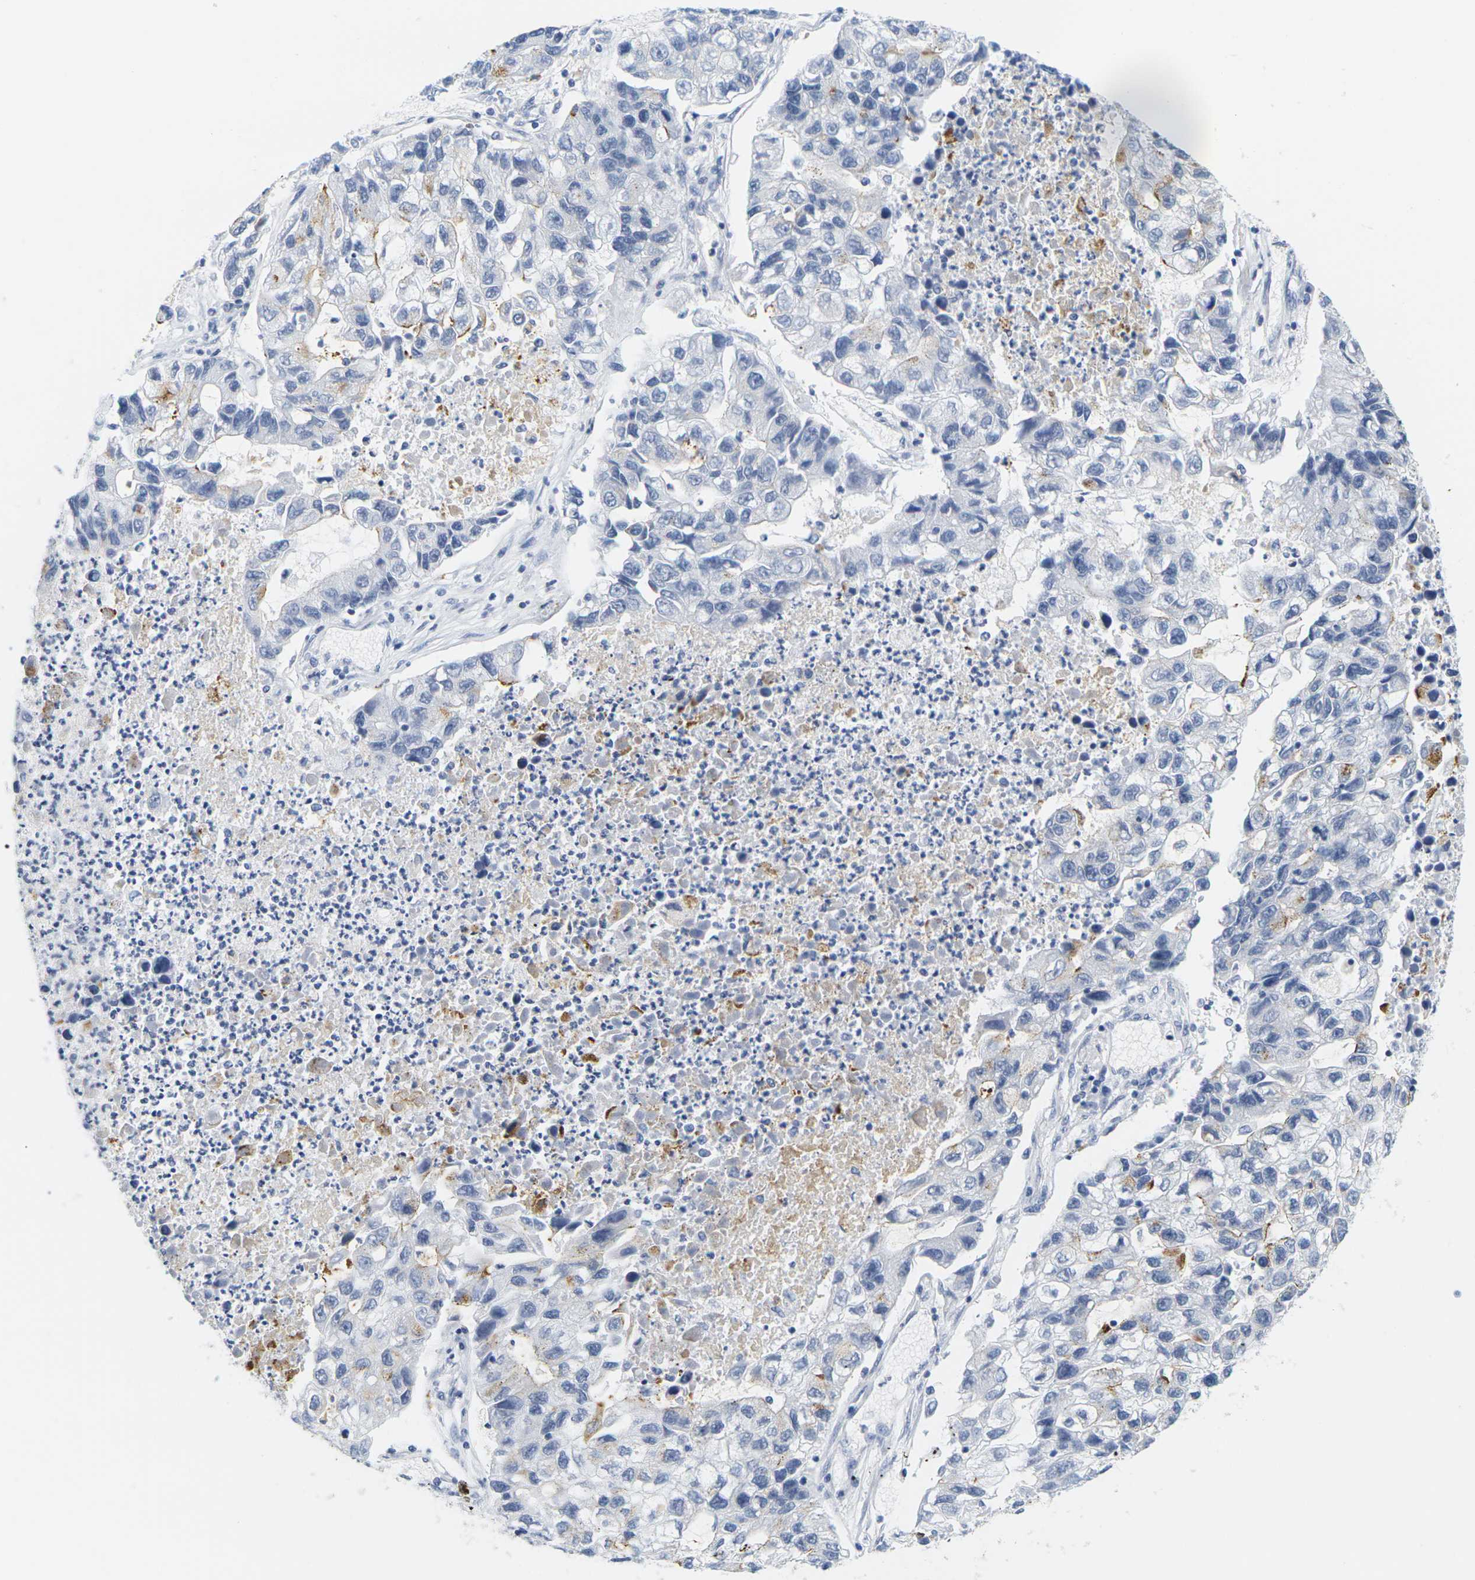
{"staining": {"intensity": "moderate", "quantity": "<25%", "location": "cytoplasmic/membranous"}, "tissue": "lung cancer", "cell_type": "Tumor cells", "image_type": "cancer", "snomed": [{"axis": "morphology", "description": "Adenocarcinoma, NOS"}, {"axis": "topography", "description": "Lung"}], "caption": "Tumor cells reveal low levels of moderate cytoplasmic/membranous staining in approximately <25% of cells in human adenocarcinoma (lung).", "gene": "HLA-DOB", "patient": {"sex": "female", "age": 51}}